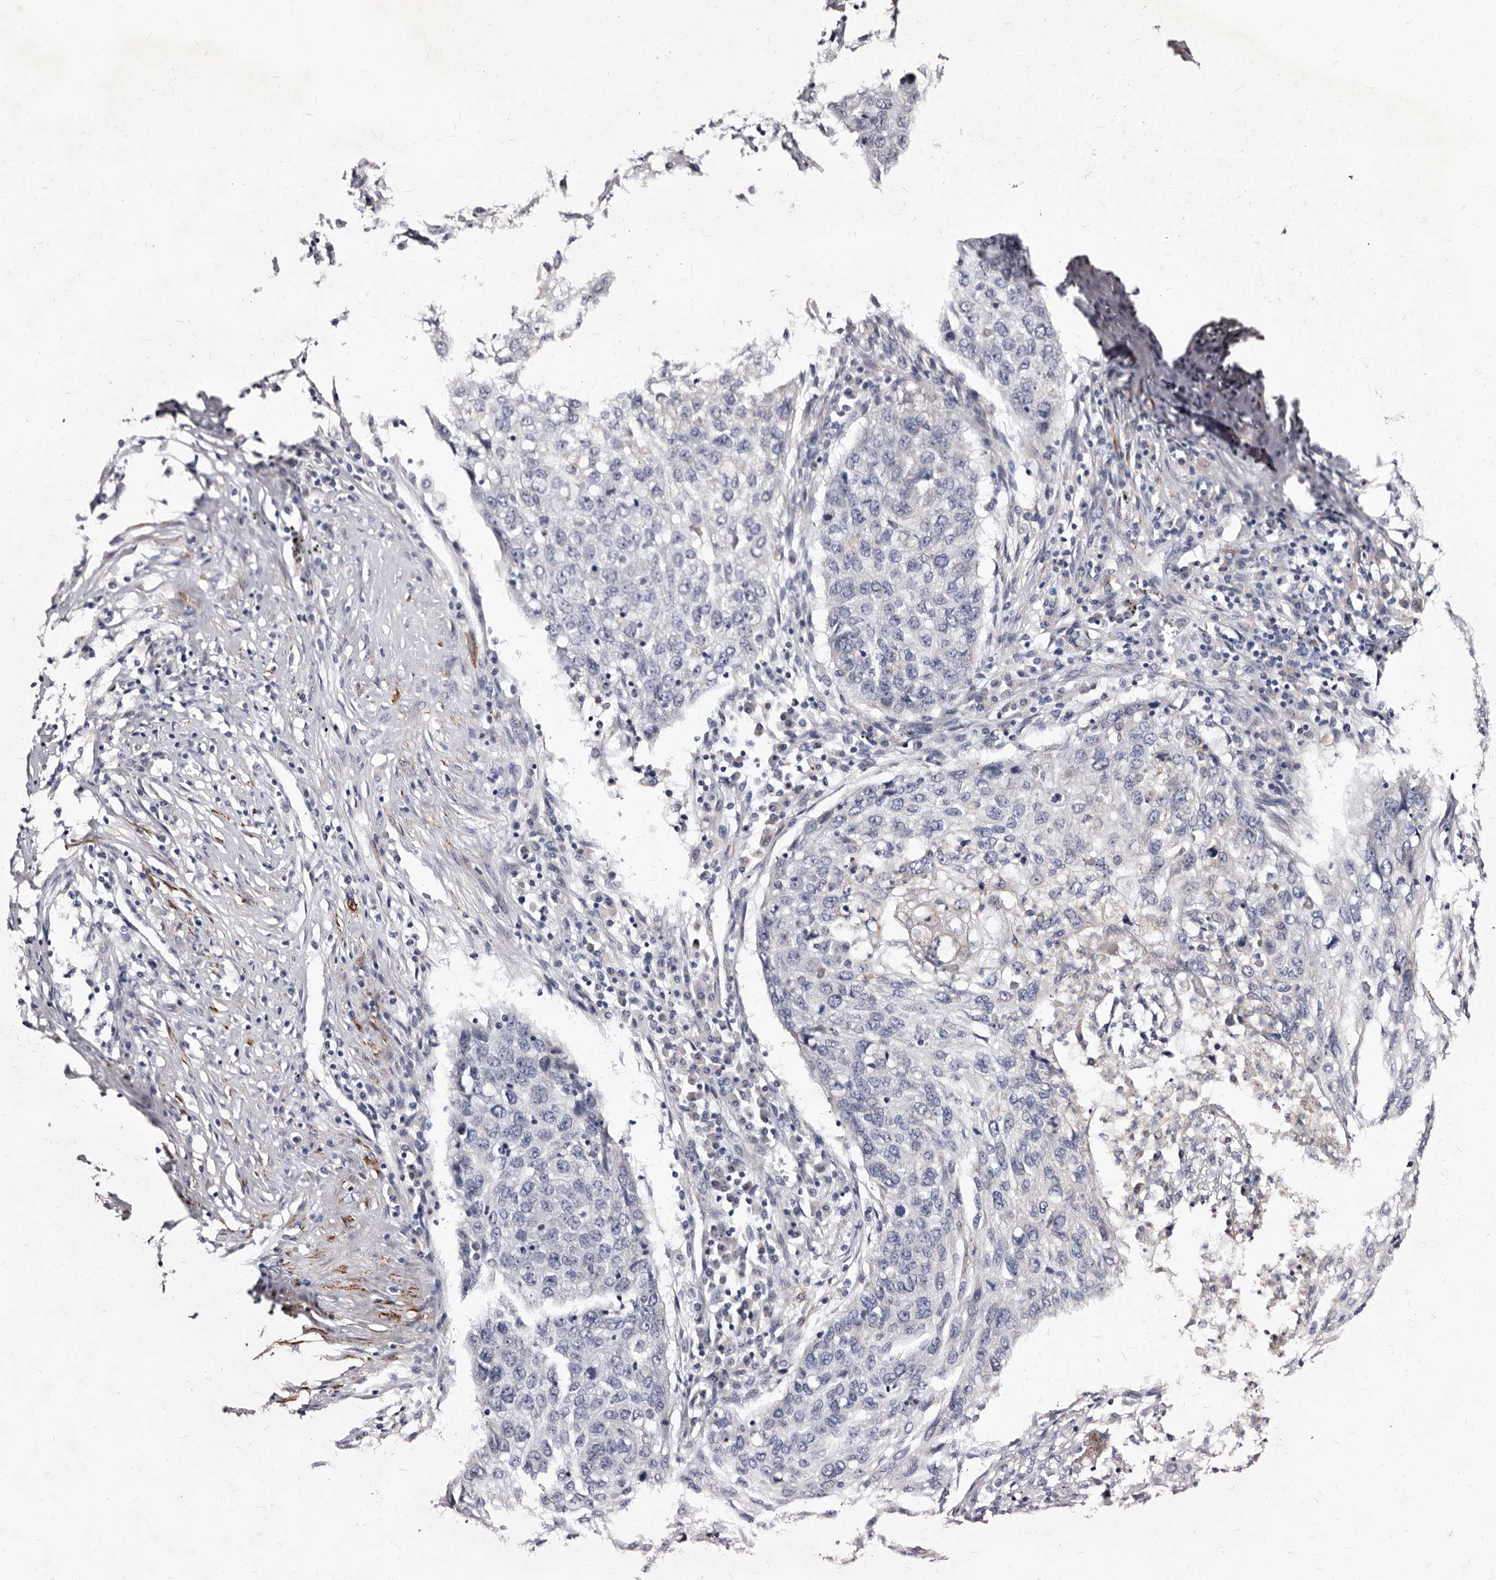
{"staining": {"intensity": "negative", "quantity": "none", "location": "none"}, "tissue": "lung cancer", "cell_type": "Tumor cells", "image_type": "cancer", "snomed": [{"axis": "morphology", "description": "Squamous cell carcinoma, NOS"}, {"axis": "topography", "description": "Lung"}], "caption": "Immunohistochemistry (IHC) of human lung cancer (squamous cell carcinoma) reveals no expression in tumor cells.", "gene": "AUNIP", "patient": {"sex": "female", "age": 63}}